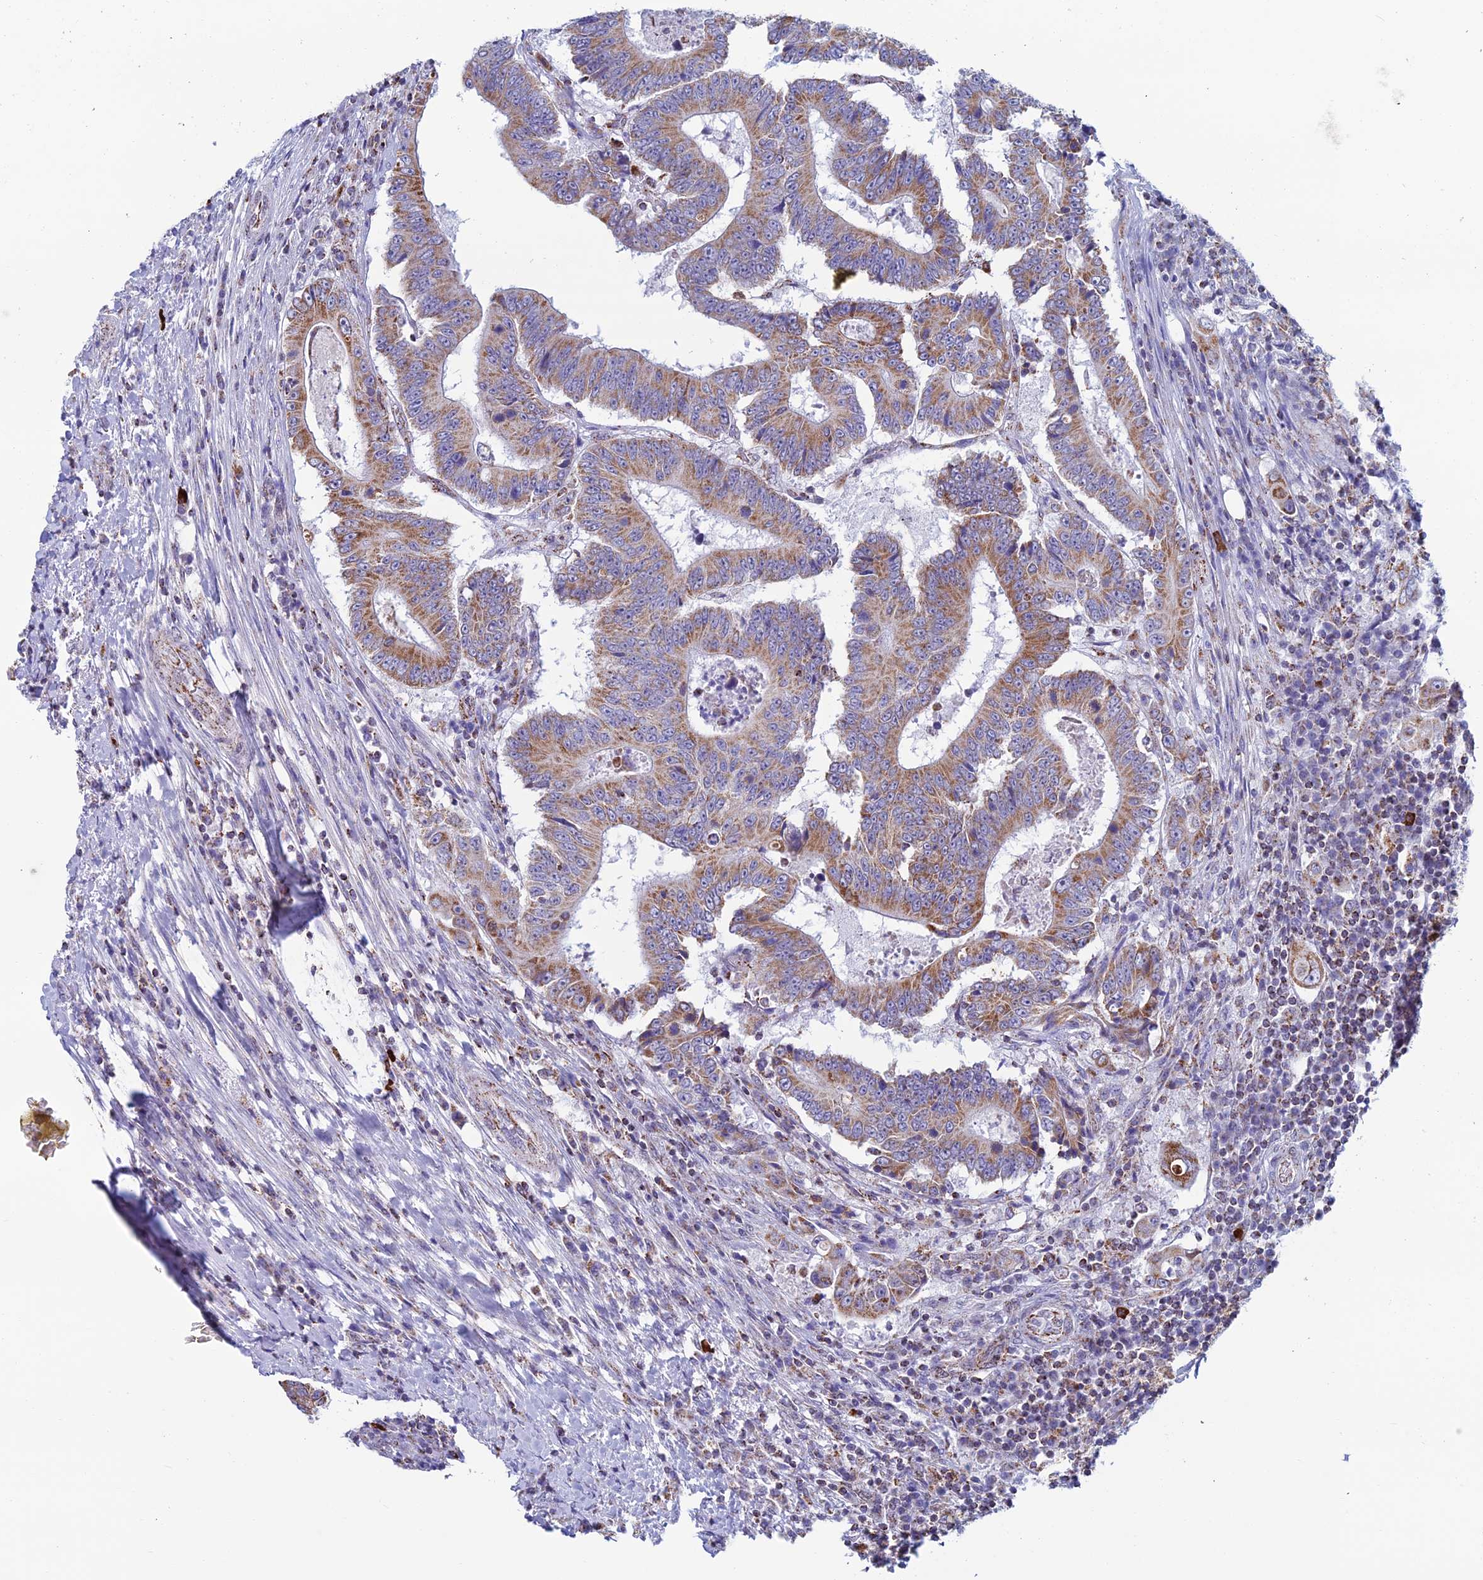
{"staining": {"intensity": "moderate", "quantity": ">75%", "location": "cytoplasmic/membranous"}, "tissue": "colorectal cancer", "cell_type": "Tumor cells", "image_type": "cancer", "snomed": [{"axis": "morphology", "description": "Adenocarcinoma, NOS"}, {"axis": "topography", "description": "Colon"}], "caption": "This photomicrograph exhibits adenocarcinoma (colorectal) stained with IHC to label a protein in brown. The cytoplasmic/membranous of tumor cells show moderate positivity for the protein. Nuclei are counter-stained blue.", "gene": "ZNG1B", "patient": {"sex": "male", "age": 83}}